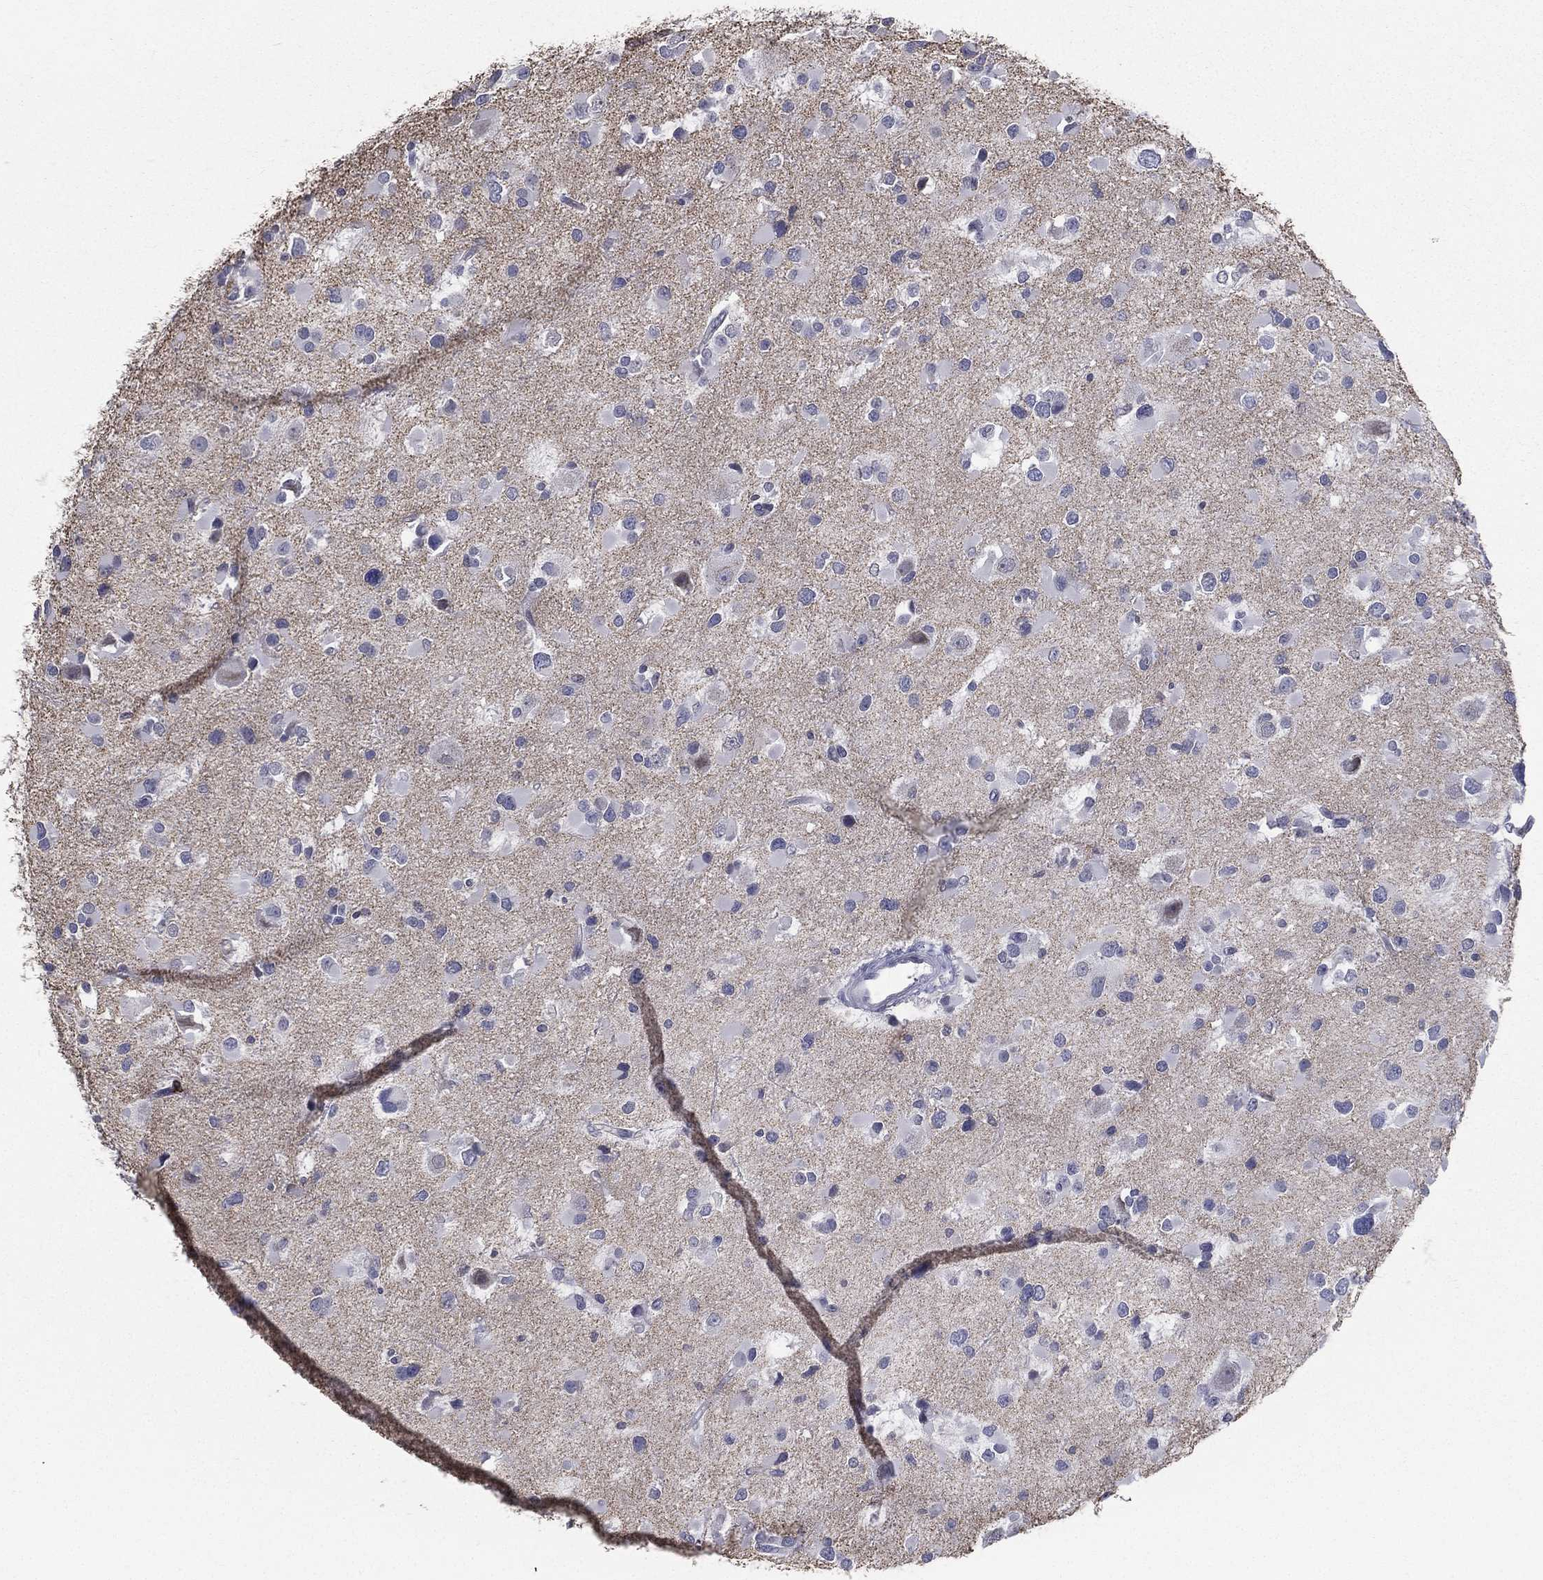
{"staining": {"intensity": "negative", "quantity": "none", "location": "none"}, "tissue": "glioma", "cell_type": "Tumor cells", "image_type": "cancer", "snomed": [{"axis": "morphology", "description": "Glioma, malignant, Low grade"}, {"axis": "topography", "description": "Brain"}], "caption": "This is an immunohistochemistry (IHC) micrograph of glioma. There is no staining in tumor cells.", "gene": "EVI2B", "patient": {"sex": "female", "age": 32}}